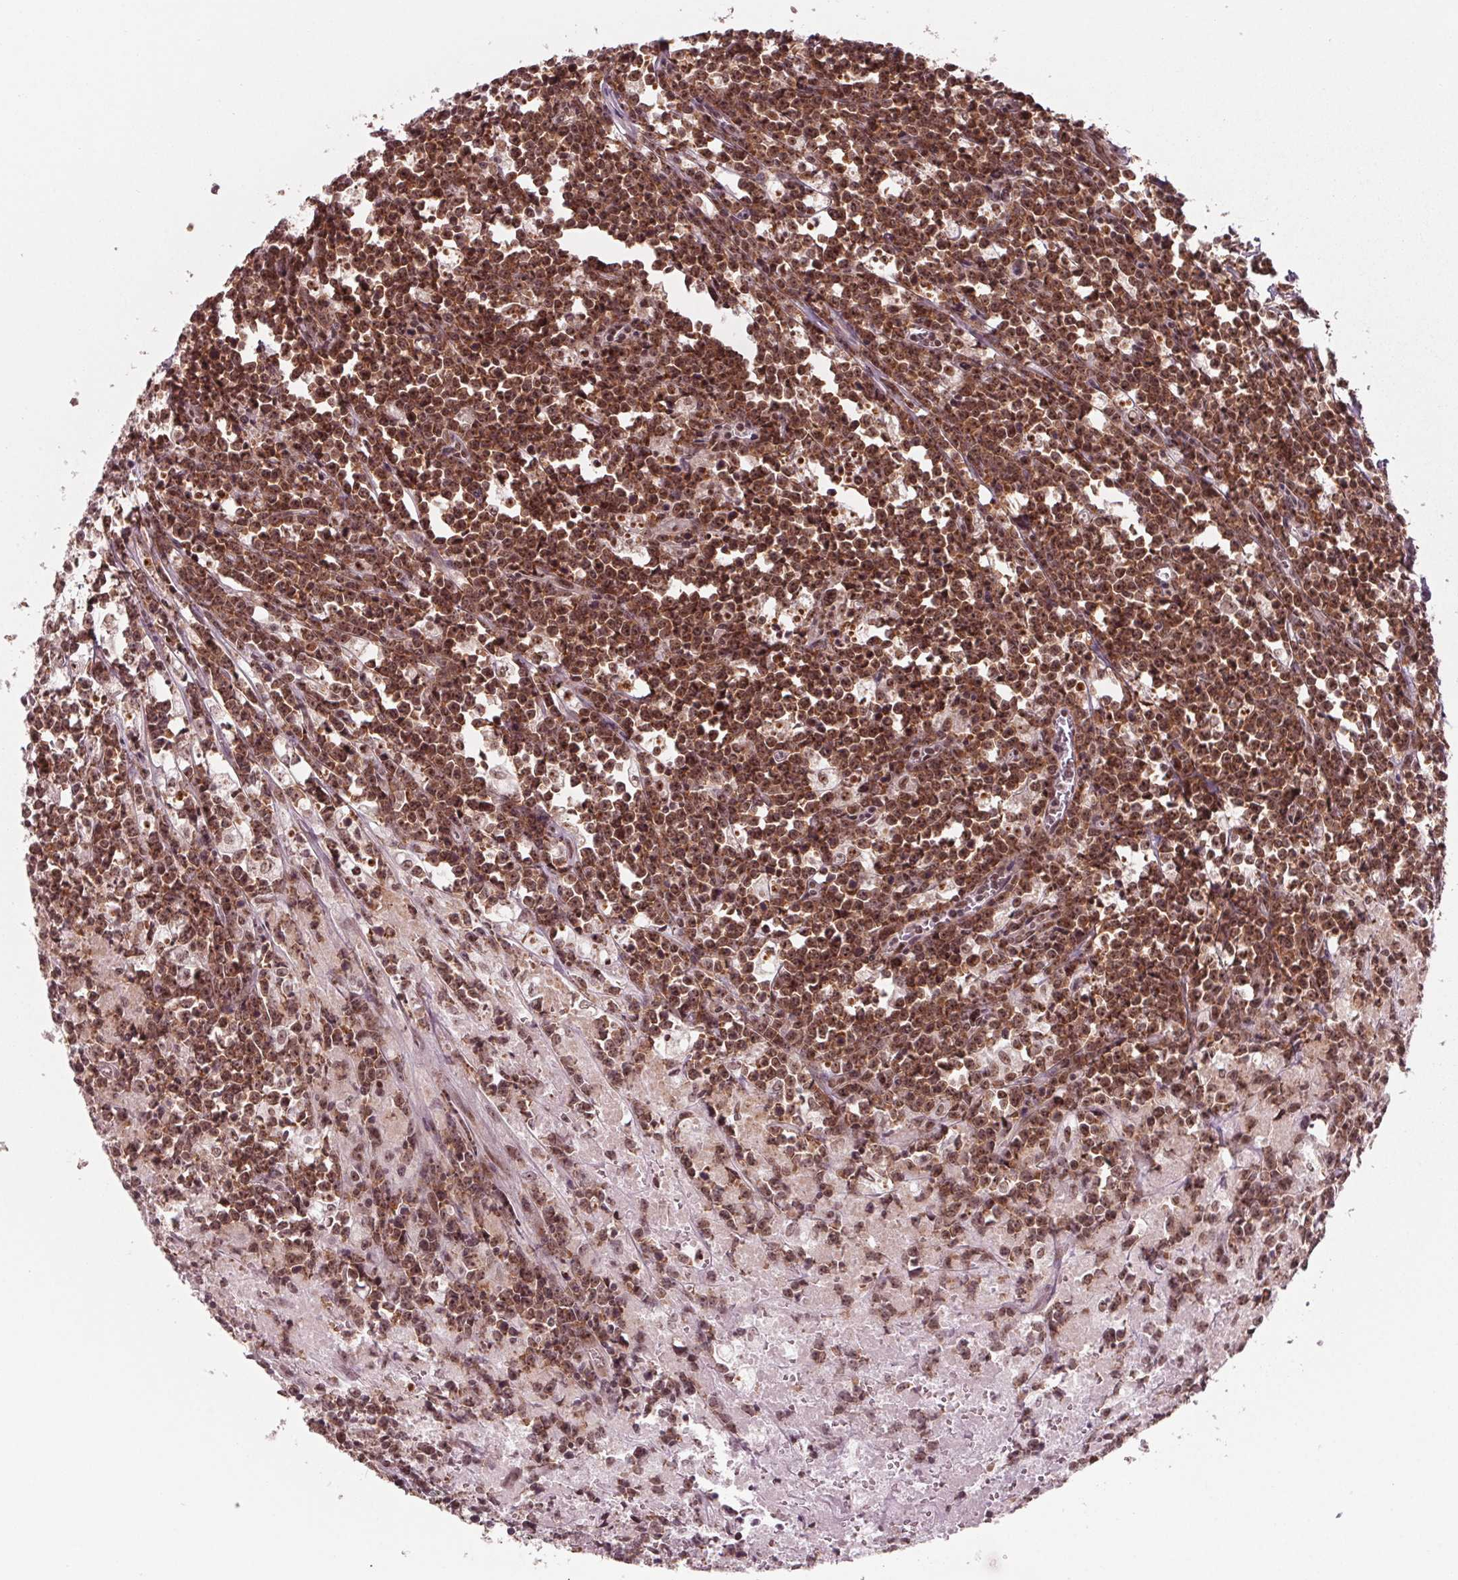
{"staining": {"intensity": "strong", "quantity": ">75%", "location": "nuclear"}, "tissue": "lymphoma", "cell_type": "Tumor cells", "image_type": "cancer", "snomed": [{"axis": "morphology", "description": "Malignant lymphoma, non-Hodgkin's type, High grade"}, {"axis": "topography", "description": "Small intestine"}], "caption": "The micrograph exhibits staining of lymphoma, revealing strong nuclear protein expression (brown color) within tumor cells.", "gene": "DDX41", "patient": {"sex": "female", "age": 56}}